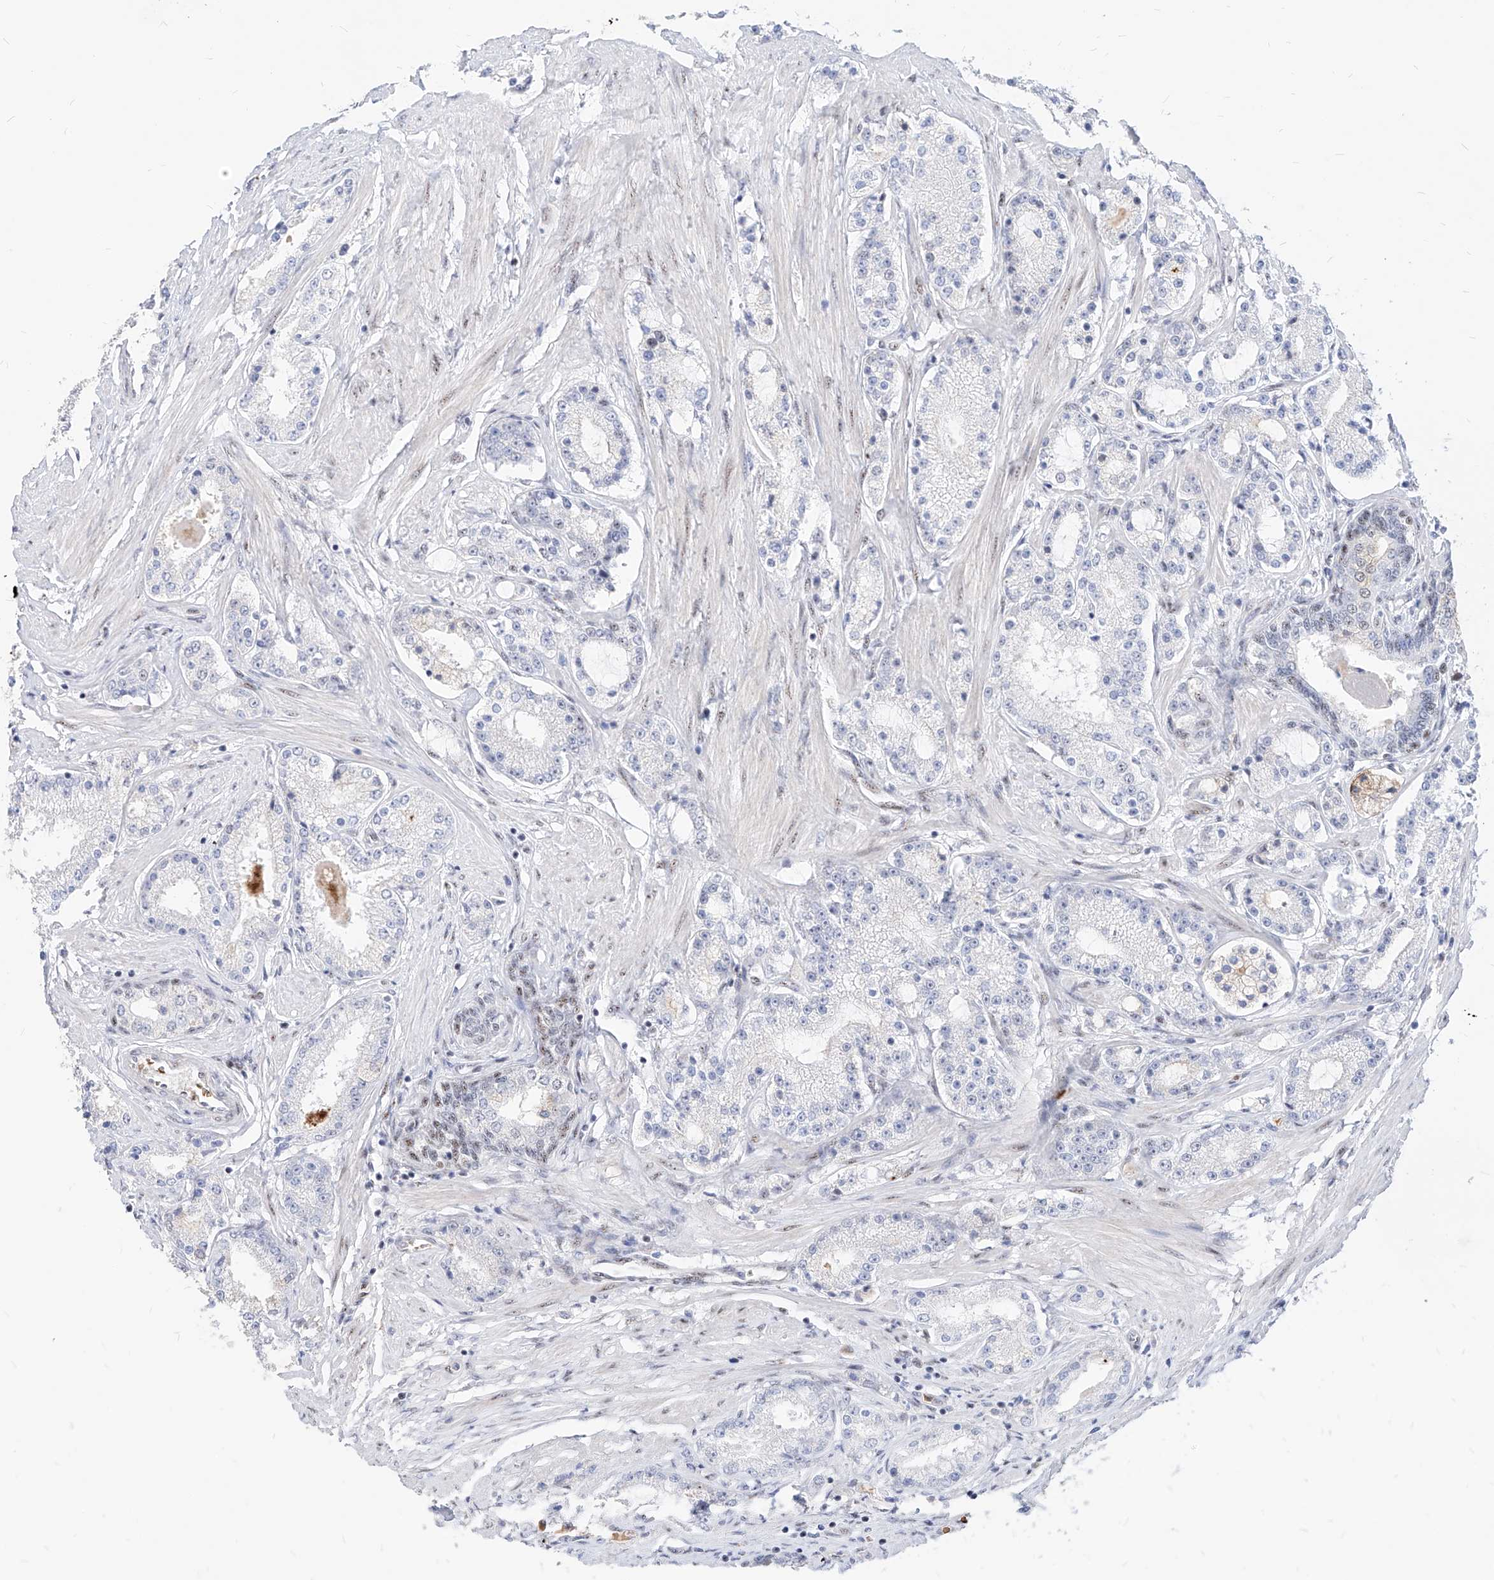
{"staining": {"intensity": "negative", "quantity": "none", "location": "none"}, "tissue": "prostate cancer", "cell_type": "Tumor cells", "image_type": "cancer", "snomed": [{"axis": "morphology", "description": "Adenocarcinoma, Low grade"}, {"axis": "topography", "description": "Prostate"}], "caption": "The histopathology image exhibits no significant staining in tumor cells of prostate cancer (adenocarcinoma (low-grade)). The staining was performed using DAB to visualize the protein expression in brown, while the nuclei were stained in blue with hematoxylin (Magnification: 20x).", "gene": "ZFP42", "patient": {"sex": "male", "age": 63}}